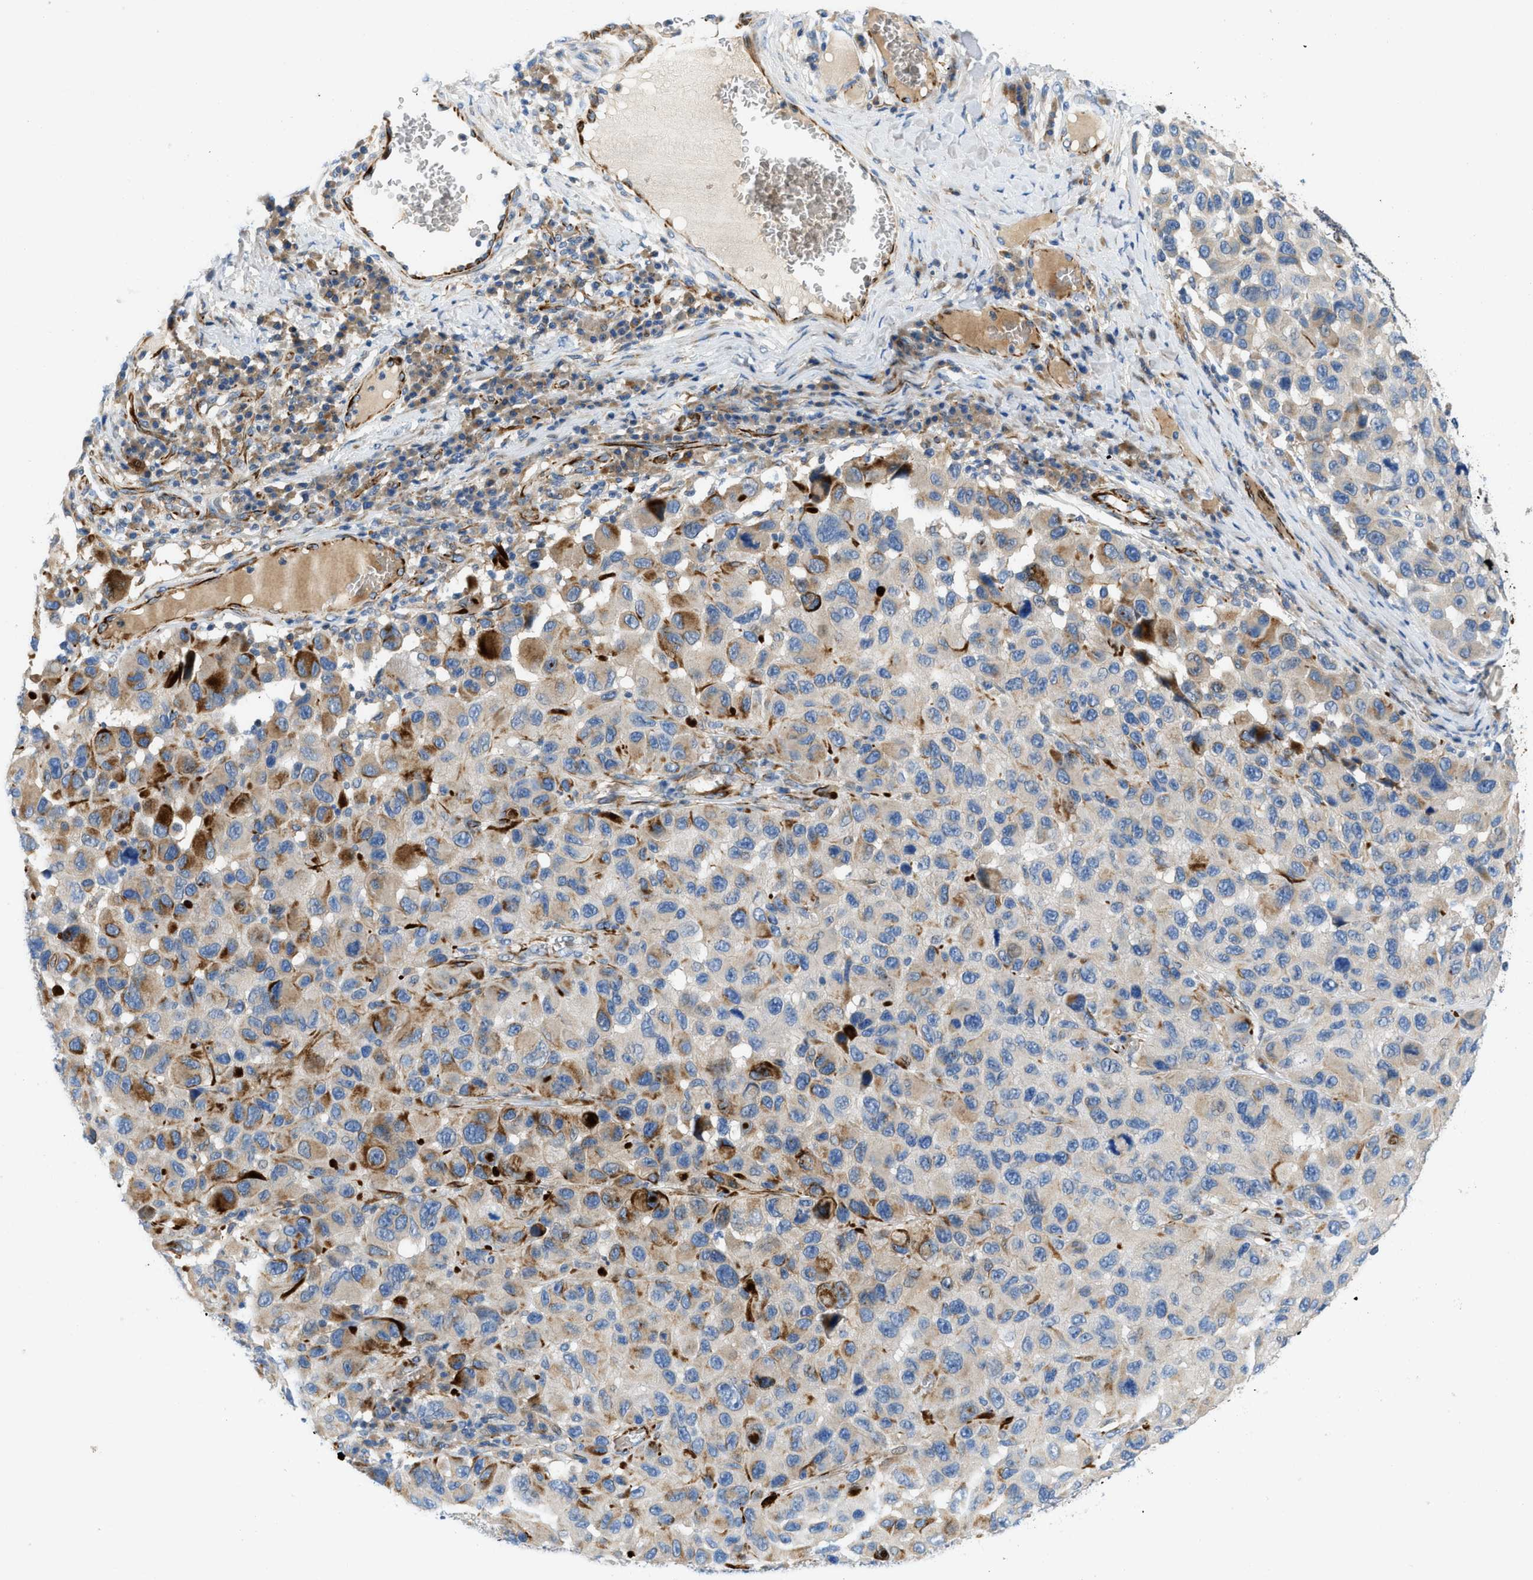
{"staining": {"intensity": "weak", "quantity": "25%-75%", "location": "cytoplasmic/membranous"}, "tissue": "melanoma", "cell_type": "Tumor cells", "image_type": "cancer", "snomed": [{"axis": "morphology", "description": "Malignant melanoma, NOS"}, {"axis": "topography", "description": "Skin"}], "caption": "Malignant melanoma stained for a protein (brown) exhibits weak cytoplasmic/membranous positive expression in approximately 25%-75% of tumor cells.", "gene": "ZNF831", "patient": {"sex": "male", "age": 53}}